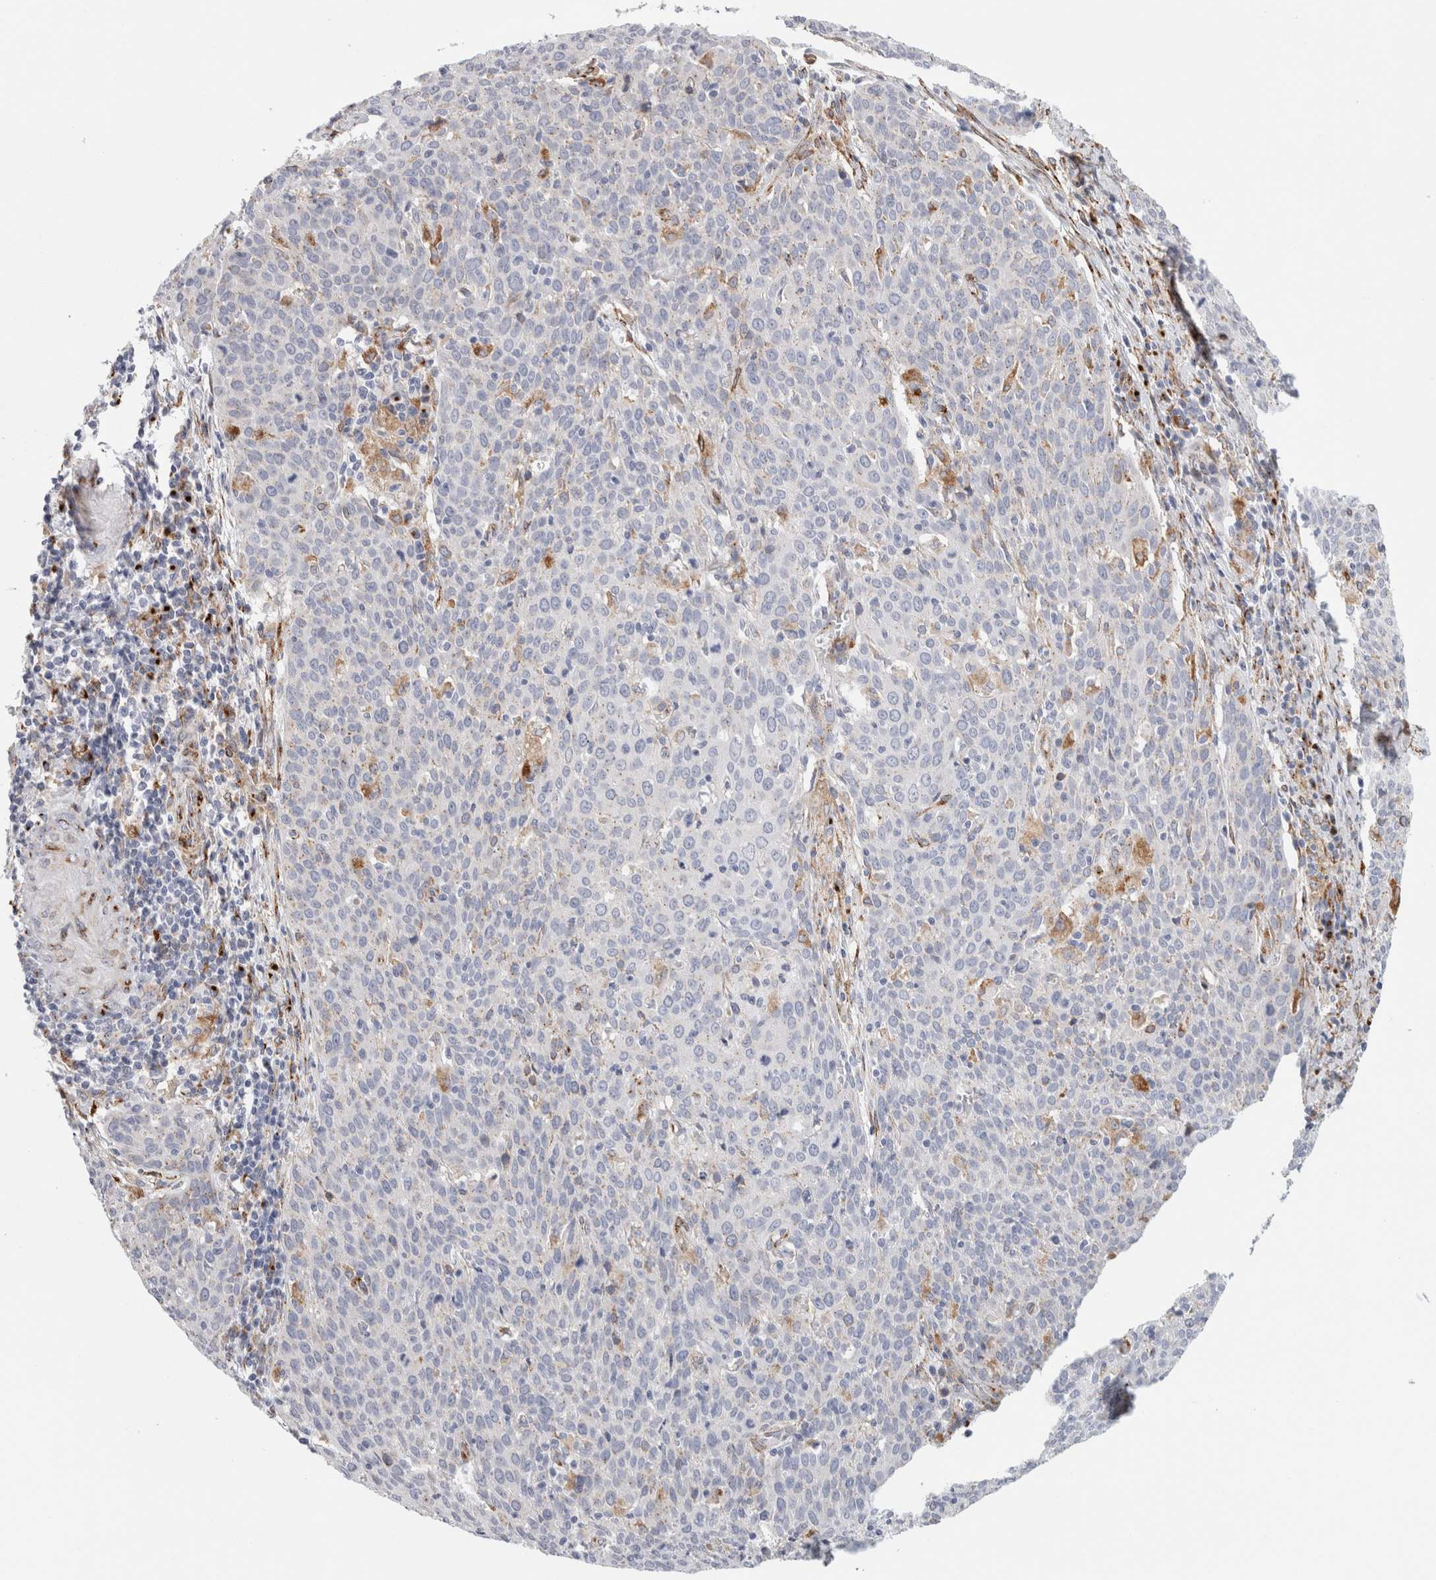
{"staining": {"intensity": "negative", "quantity": "none", "location": "none"}, "tissue": "cervical cancer", "cell_type": "Tumor cells", "image_type": "cancer", "snomed": [{"axis": "morphology", "description": "Squamous cell carcinoma, NOS"}, {"axis": "topography", "description": "Cervix"}], "caption": "IHC histopathology image of human cervical squamous cell carcinoma stained for a protein (brown), which displays no expression in tumor cells.", "gene": "MCFD2", "patient": {"sex": "female", "age": 38}}